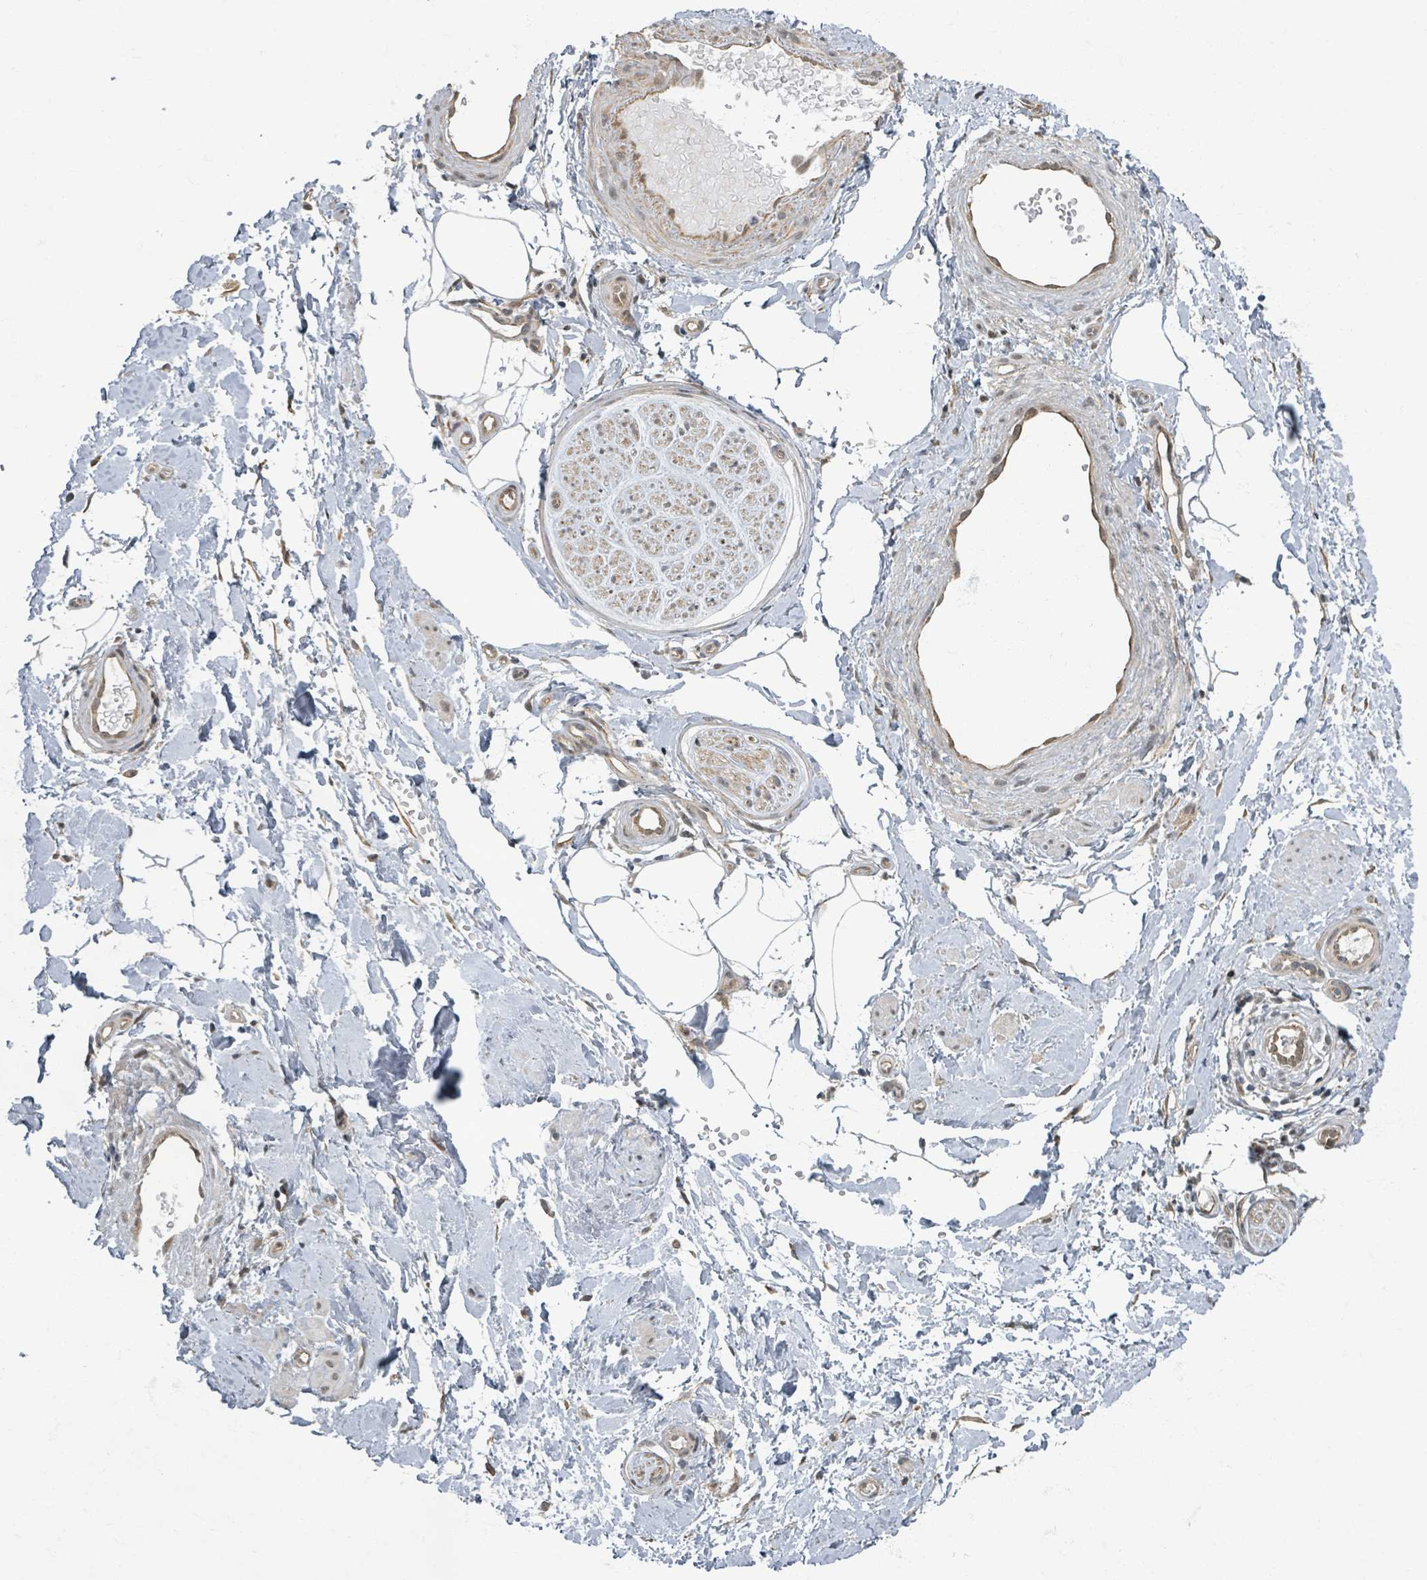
{"staining": {"intensity": "negative", "quantity": "none", "location": "none"}, "tissue": "adipose tissue", "cell_type": "Adipocytes", "image_type": "normal", "snomed": [{"axis": "morphology", "description": "Normal tissue, NOS"}, {"axis": "topography", "description": "Soft tissue"}, {"axis": "topography", "description": "Adipose tissue"}, {"axis": "topography", "description": "Vascular tissue"}, {"axis": "topography", "description": "Peripheral nerve tissue"}], "caption": "Unremarkable adipose tissue was stained to show a protein in brown. There is no significant positivity in adipocytes. The staining was performed using DAB to visualize the protein expression in brown, while the nuclei were stained in blue with hematoxylin (Magnification: 20x).", "gene": "INTS15", "patient": {"sex": "male", "age": 74}}